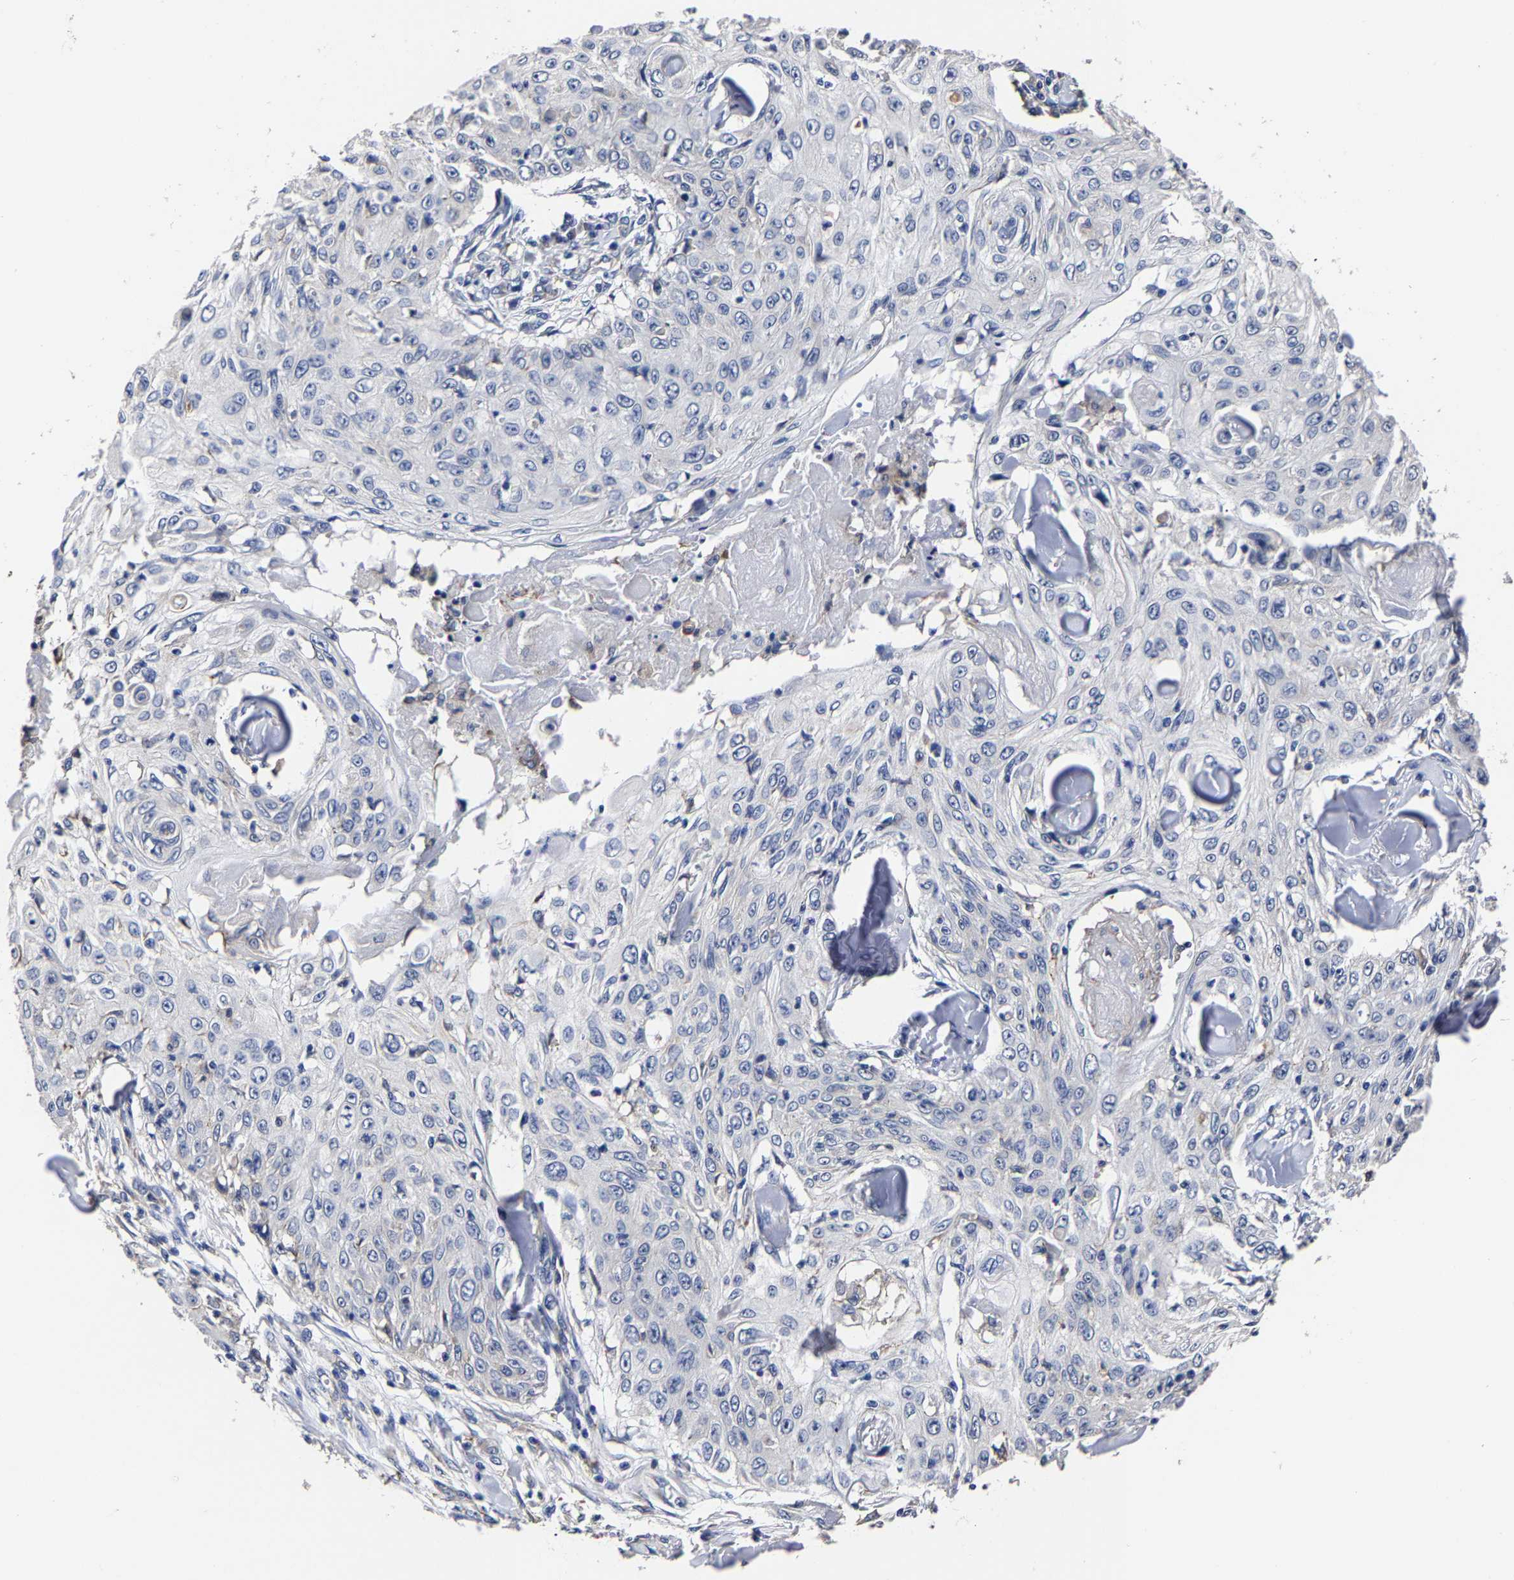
{"staining": {"intensity": "negative", "quantity": "none", "location": "none"}, "tissue": "skin cancer", "cell_type": "Tumor cells", "image_type": "cancer", "snomed": [{"axis": "morphology", "description": "Squamous cell carcinoma, NOS"}, {"axis": "topography", "description": "Skin"}], "caption": "Immunohistochemistry (IHC) photomicrograph of skin squamous cell carcinoma stained for a protein (brown), which displays no positivity in tumor cells. (DAB immunohistochemistry (IHC), high magnification).", "gene": "AASS", "patient": {"sex": "male", "age": 86}}